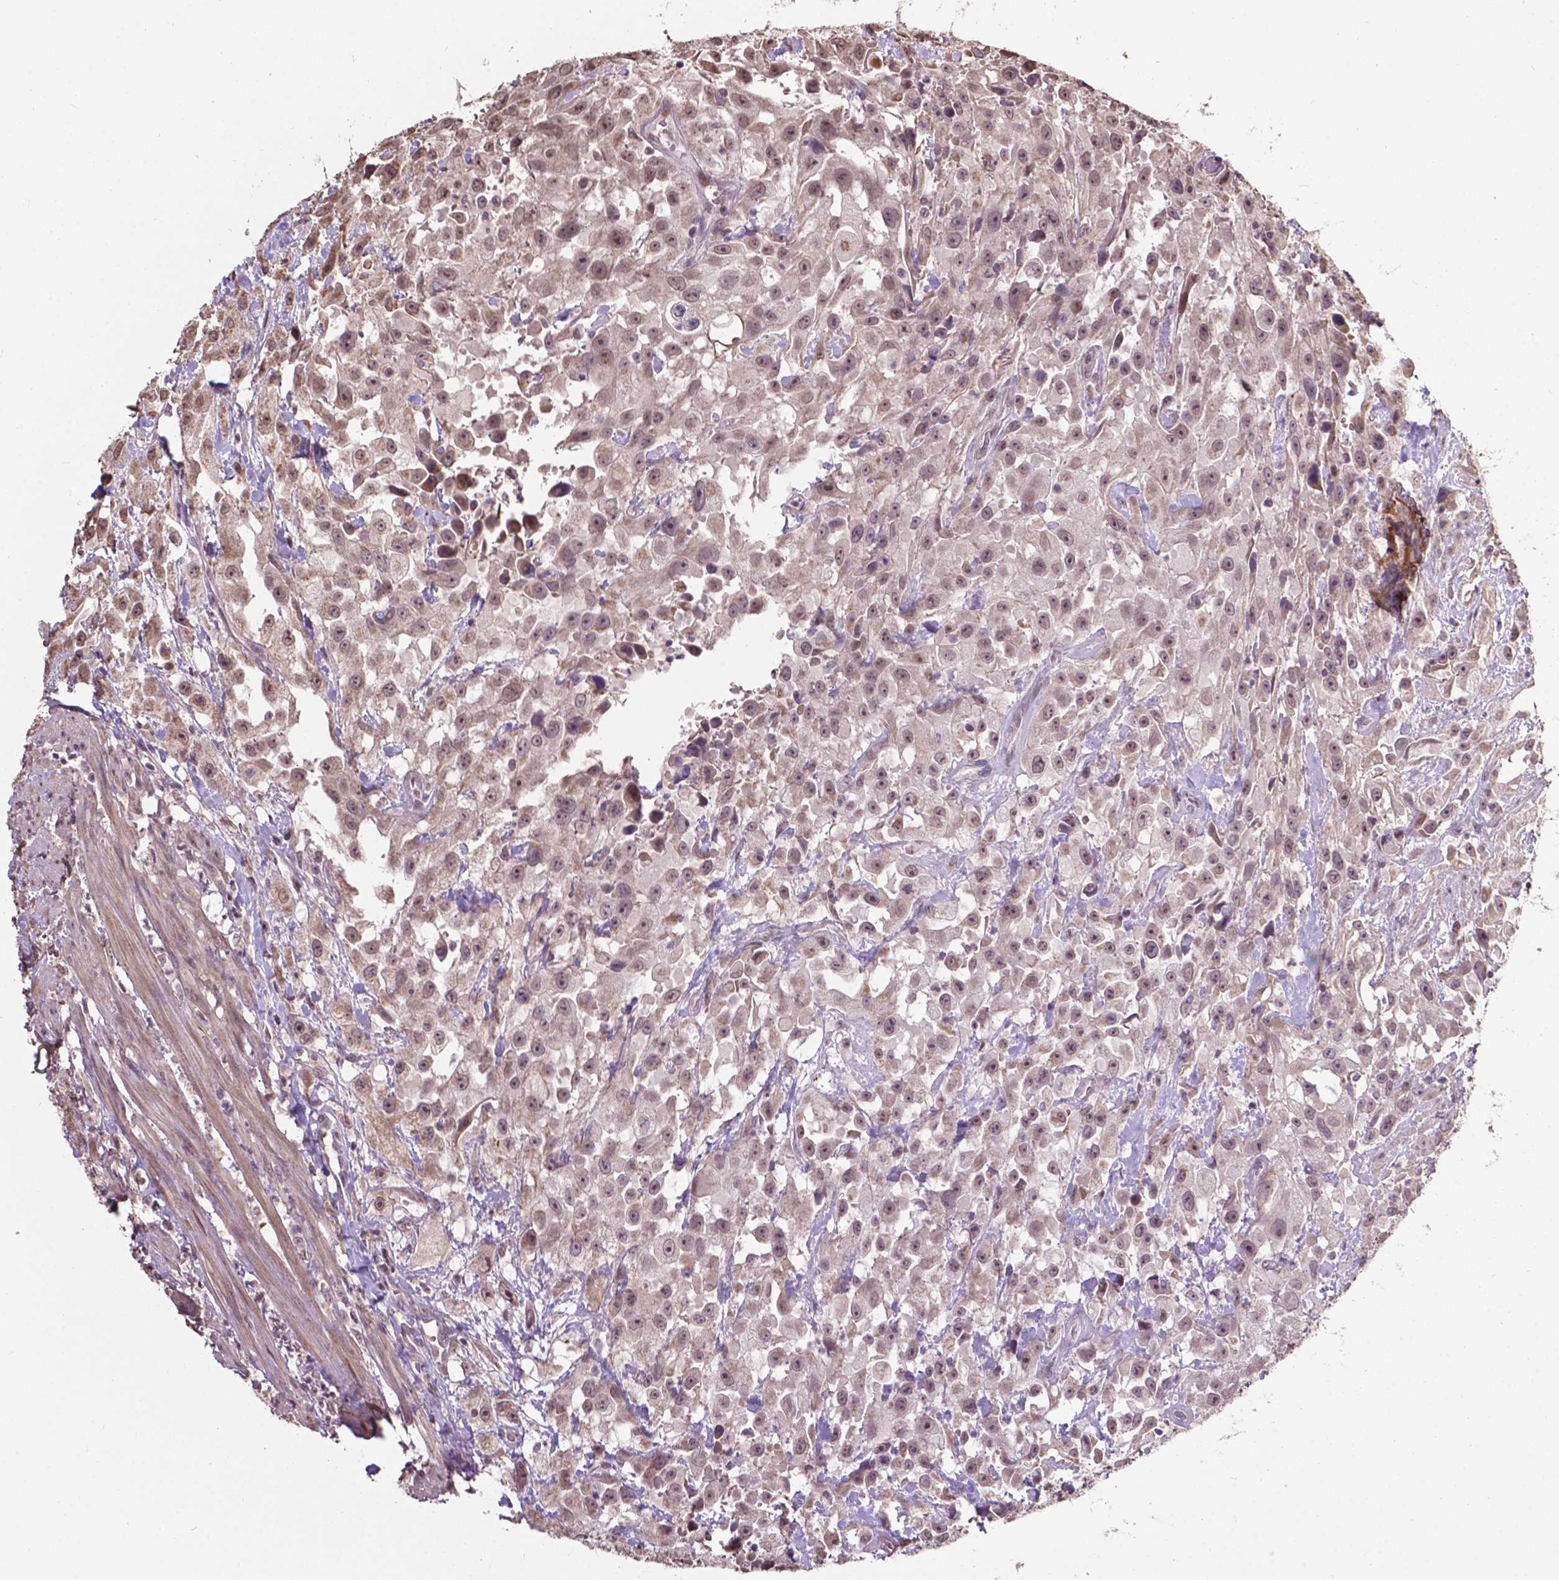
{"staining": {"intensity": "weak", "quantity": "25%-75%", "location": "cytoplasmic/membranous,nuclear"}, "tissue": "urothelial cancer", "cell_type": "Tumor cells", "image_type": "cancer", "snomed": [{"axis": "morphology", "description": "Urothelial carcinoma, High grade"}, {"axis": "topography", "description": "Urinary bladder"}], "caption": "Urothelial cancer stained for a protein demonstrates weak cytoplasmic/membranous and nuclear positivity in tumor cells.", "gene": "GLRA2", "patient": {"sex": "male", "age": 79}}